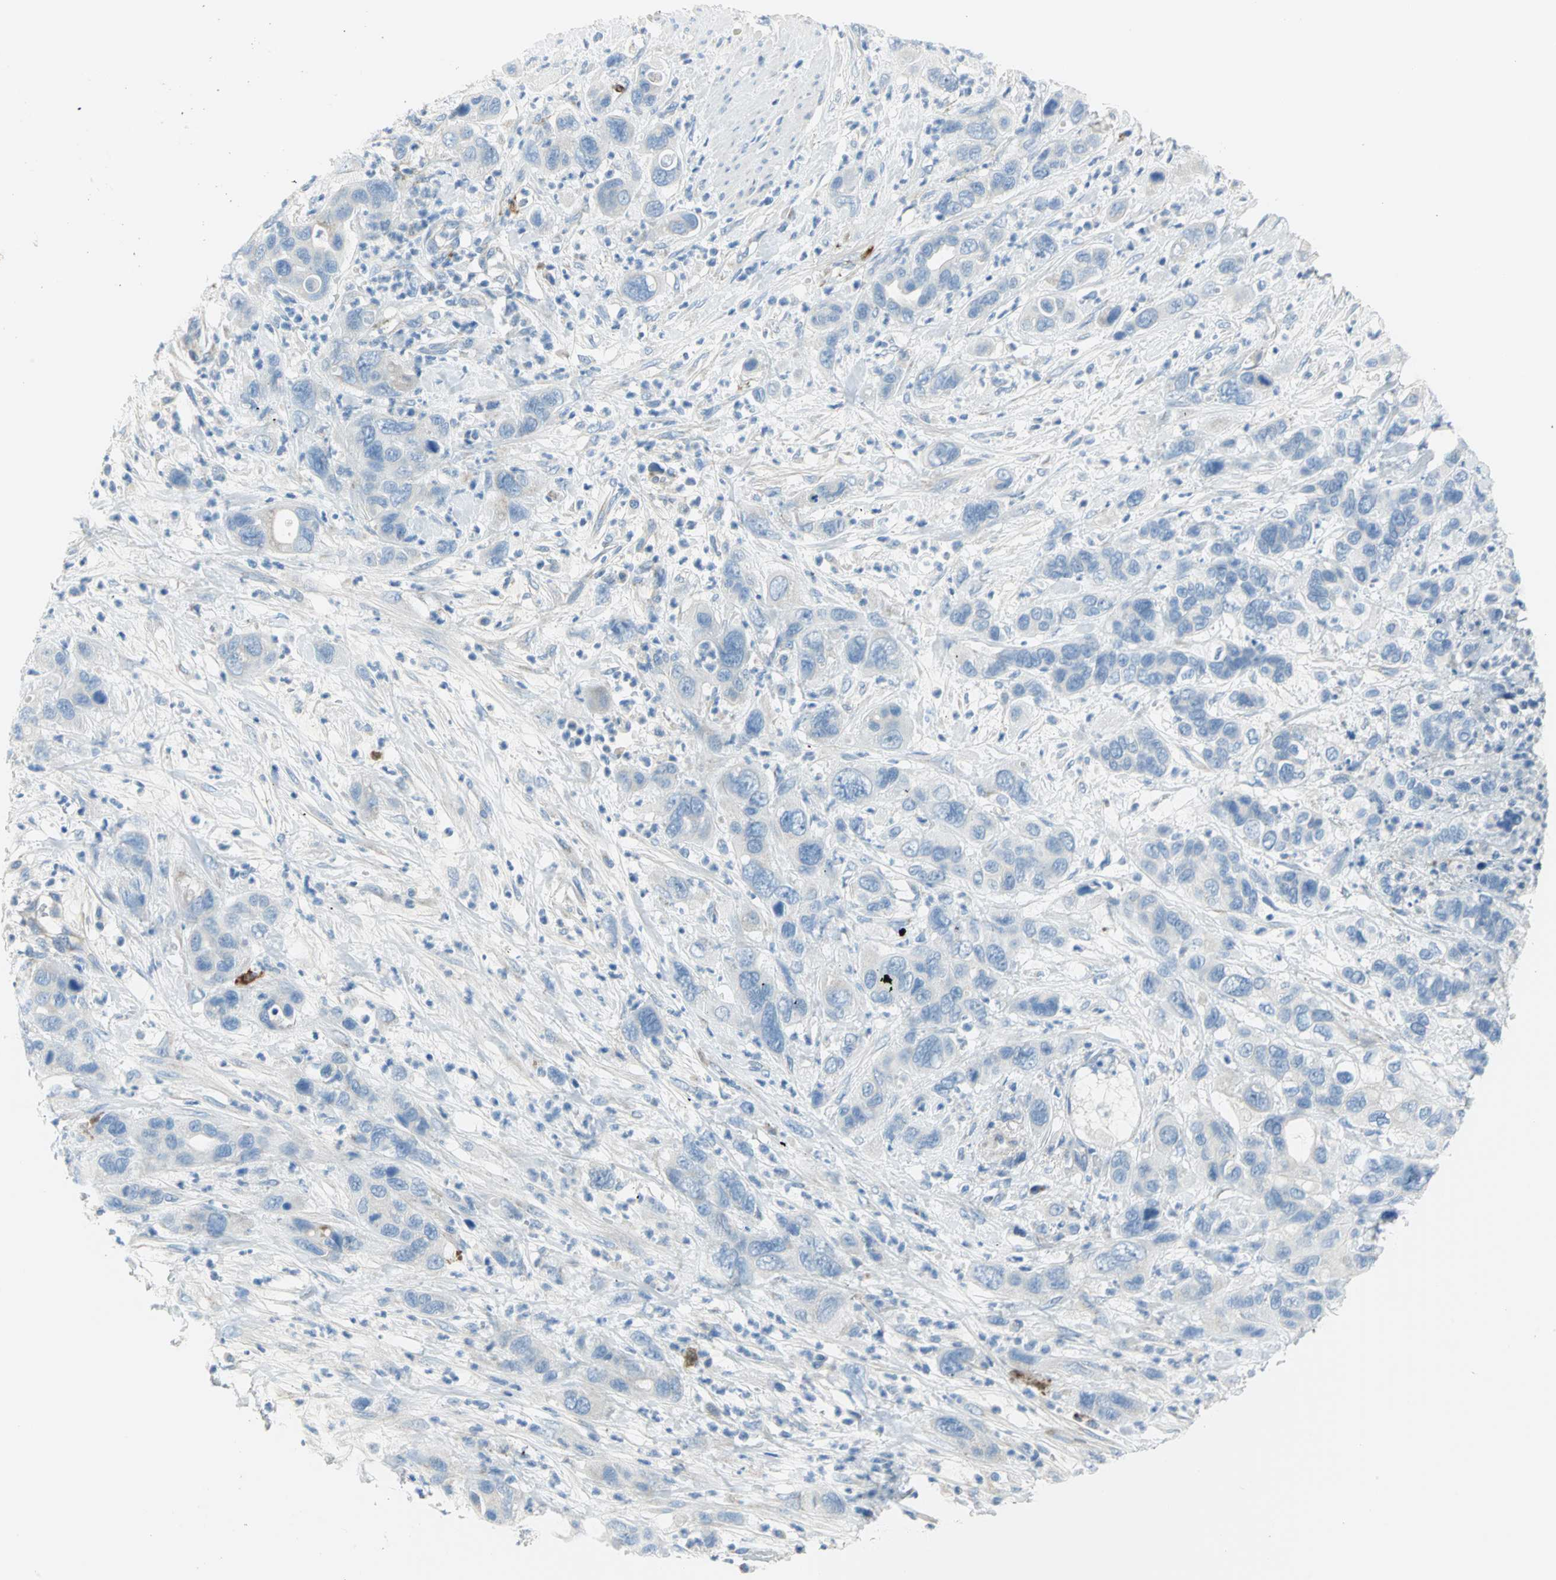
{"staining": {"intensity": "negative", "quantity": "none", "location": "none"}, "tissue": "pancreatic cancer", "cell_type": "Tumor cells", "image_type": "cancer", "snomed": [{"axis": "morphology", "description": "Adenocarcinoma, NOS"}, {"axis": "topography", "description": "Pancreas"}], "caption": "Image shows no significant protein positivity in tumor cells of pancreatic adenocarcinoma. (DAB IHC with hematoxylin counter stain).", "gene": "ALOX15", "patient": {"sex": "female", "age": 71}}